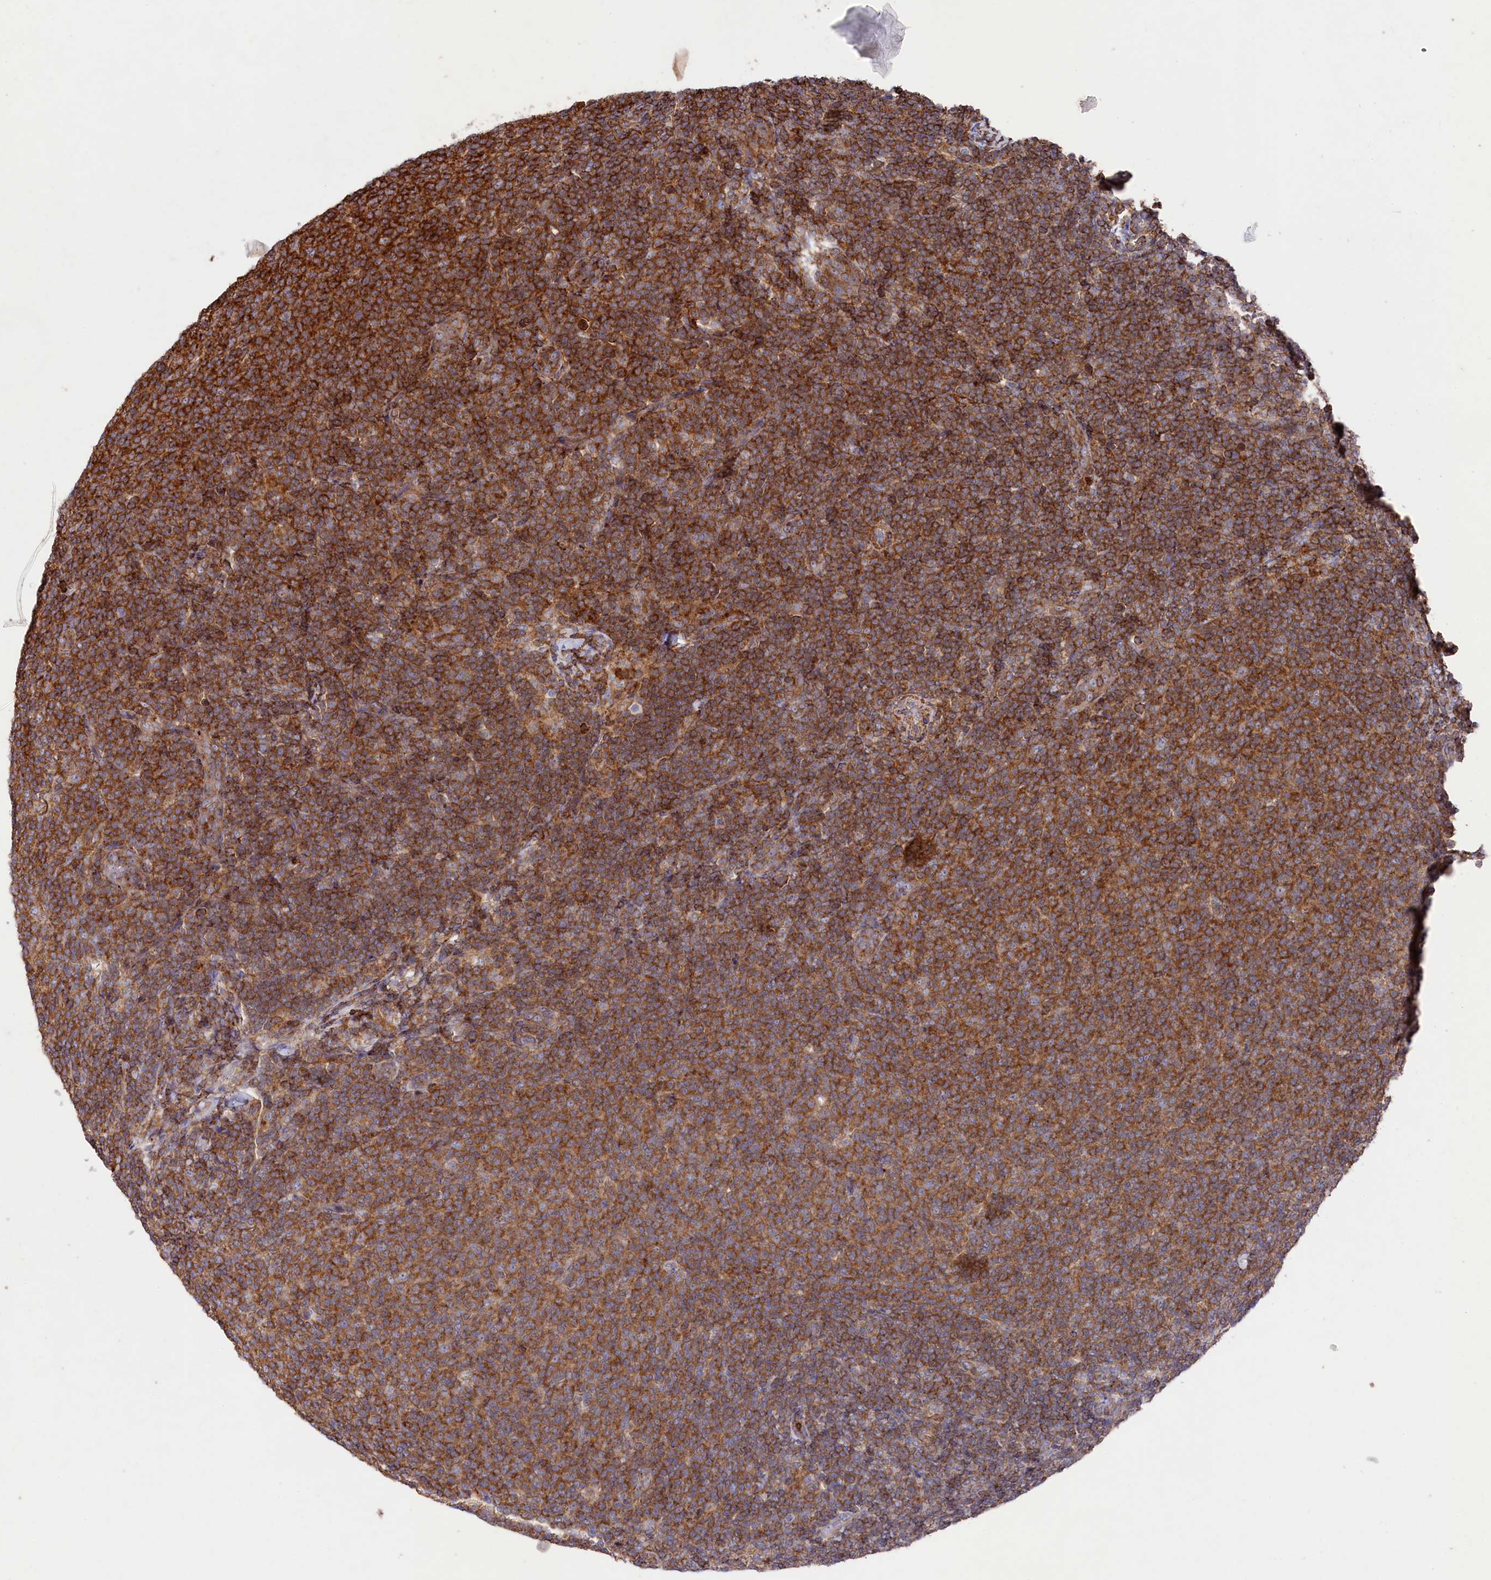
{"staining": {"intensity": "strong", "quantity": "25%-75%", "location": "cytoplasmic/membranous"}, "tissue": "lymphoma", "cell_type": "Tumor cells", "image_type": "cancer", "snomed": [{"axis": "morphology", "description": "Malignant lymphoma, non-Hodgkin's type, Low grade"}, {"axis": "topography", "description": "Lymph node"}], "caption": "Human lymphoma stained with a brown dye demonstrates strong cytoplasmic/membranous positive staining in about 25%-75% of tumor cells.", "gene": "RAPSN", "patient": {"sex": "male", "age": 66}}